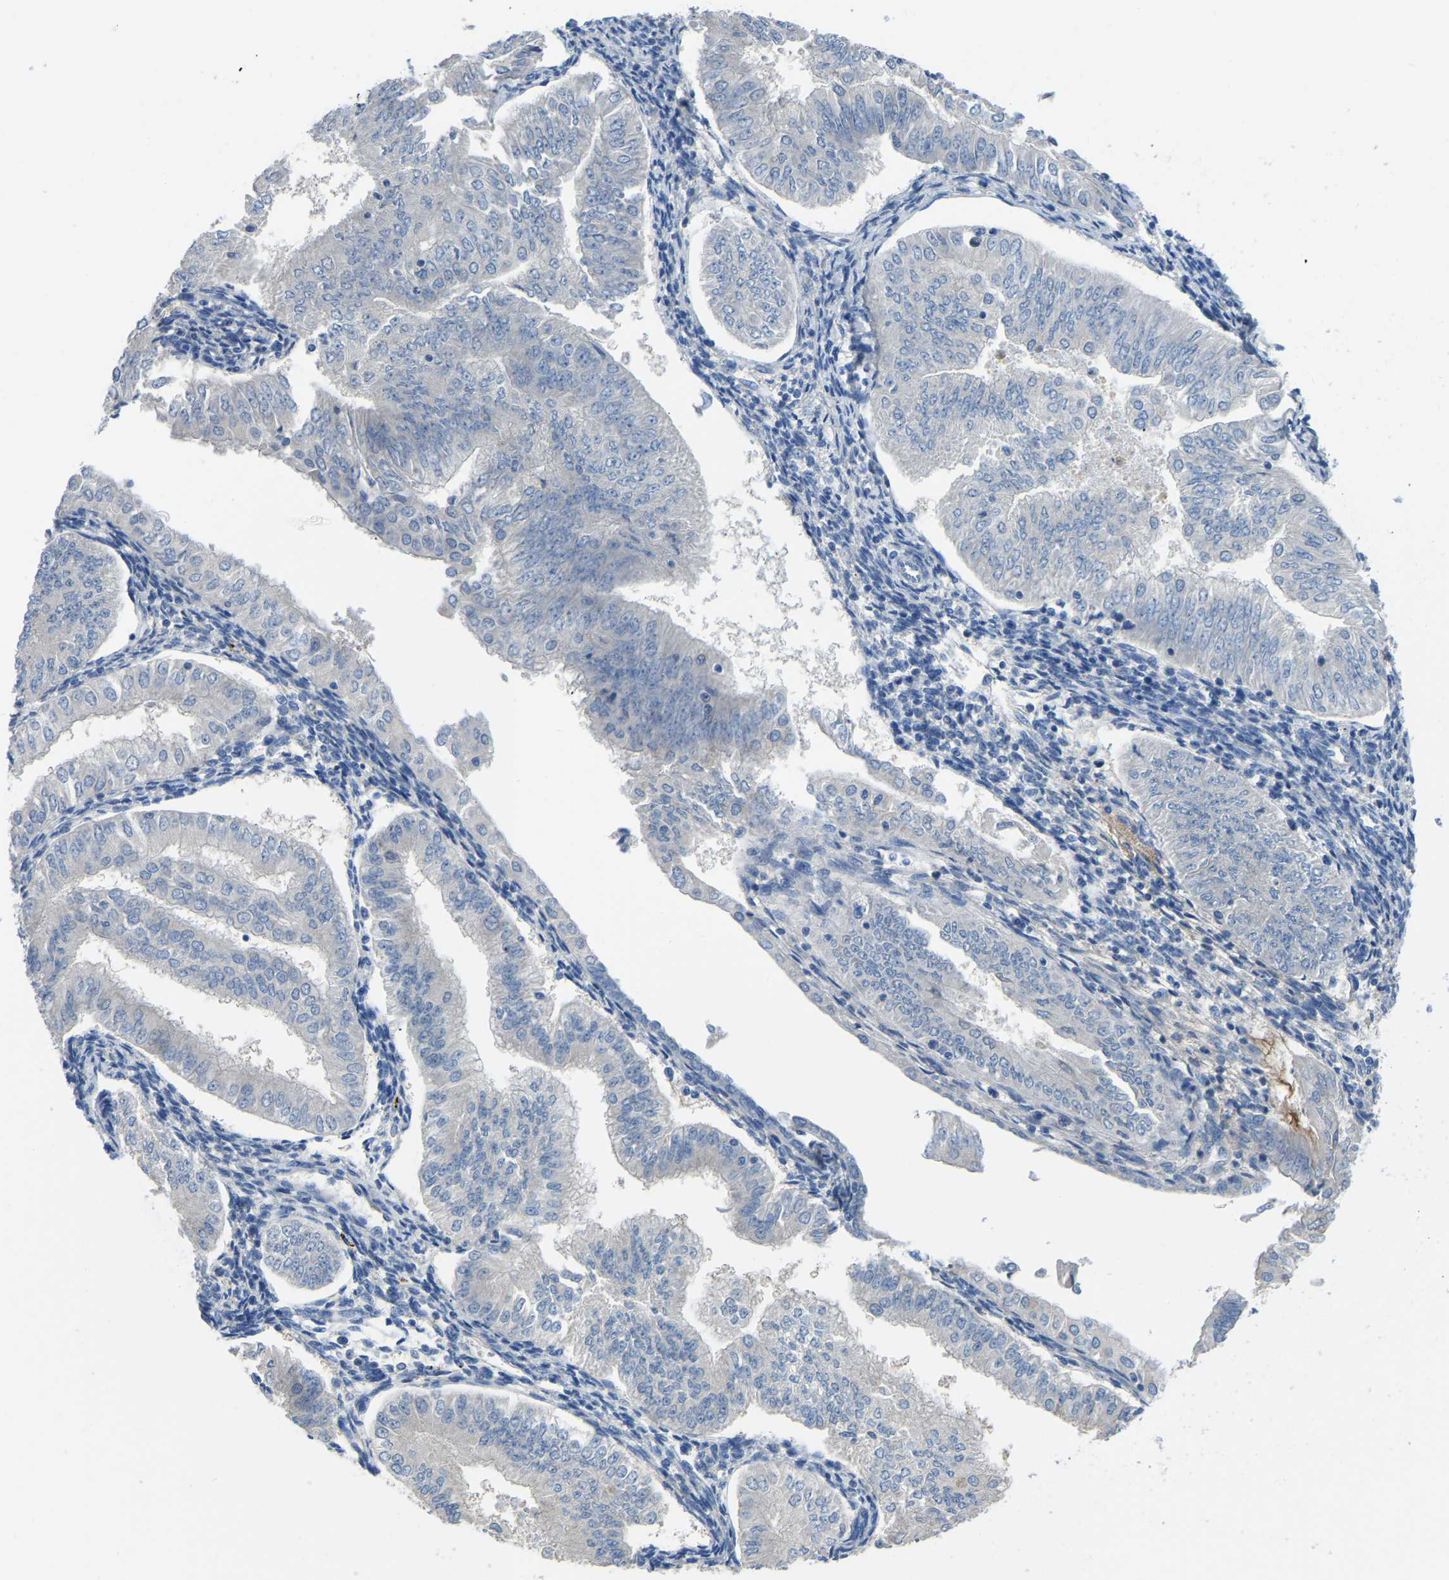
{"staining": {"intensity": "negative", "quantity": "none", "location": "none"}, "tissue": "endometrial cancer", "cell_type": "Tumor cells", "image_type": "cancer", "snomed": [{"axis": "morphology", "description": "Normal tissue, NOS"}, {"axis": "morphology", "description": "Adenocarcinoma, NOS"}, {"axis": "topography", "description": "Endometrium"}], "caption": "High power microscopy micrograph of an immunohistochemistry image of endometrial cancer (adenocarcinoma), revealing no significant positivity in tumor cells. (Stains: DAB immunohistochemistry (IHC) with hematoxylin counter stain, Microscopy: brightfield microscopy at high magnification).", "gene": "HIGD2B", "patient": {"sex": "female", "age": 53}}